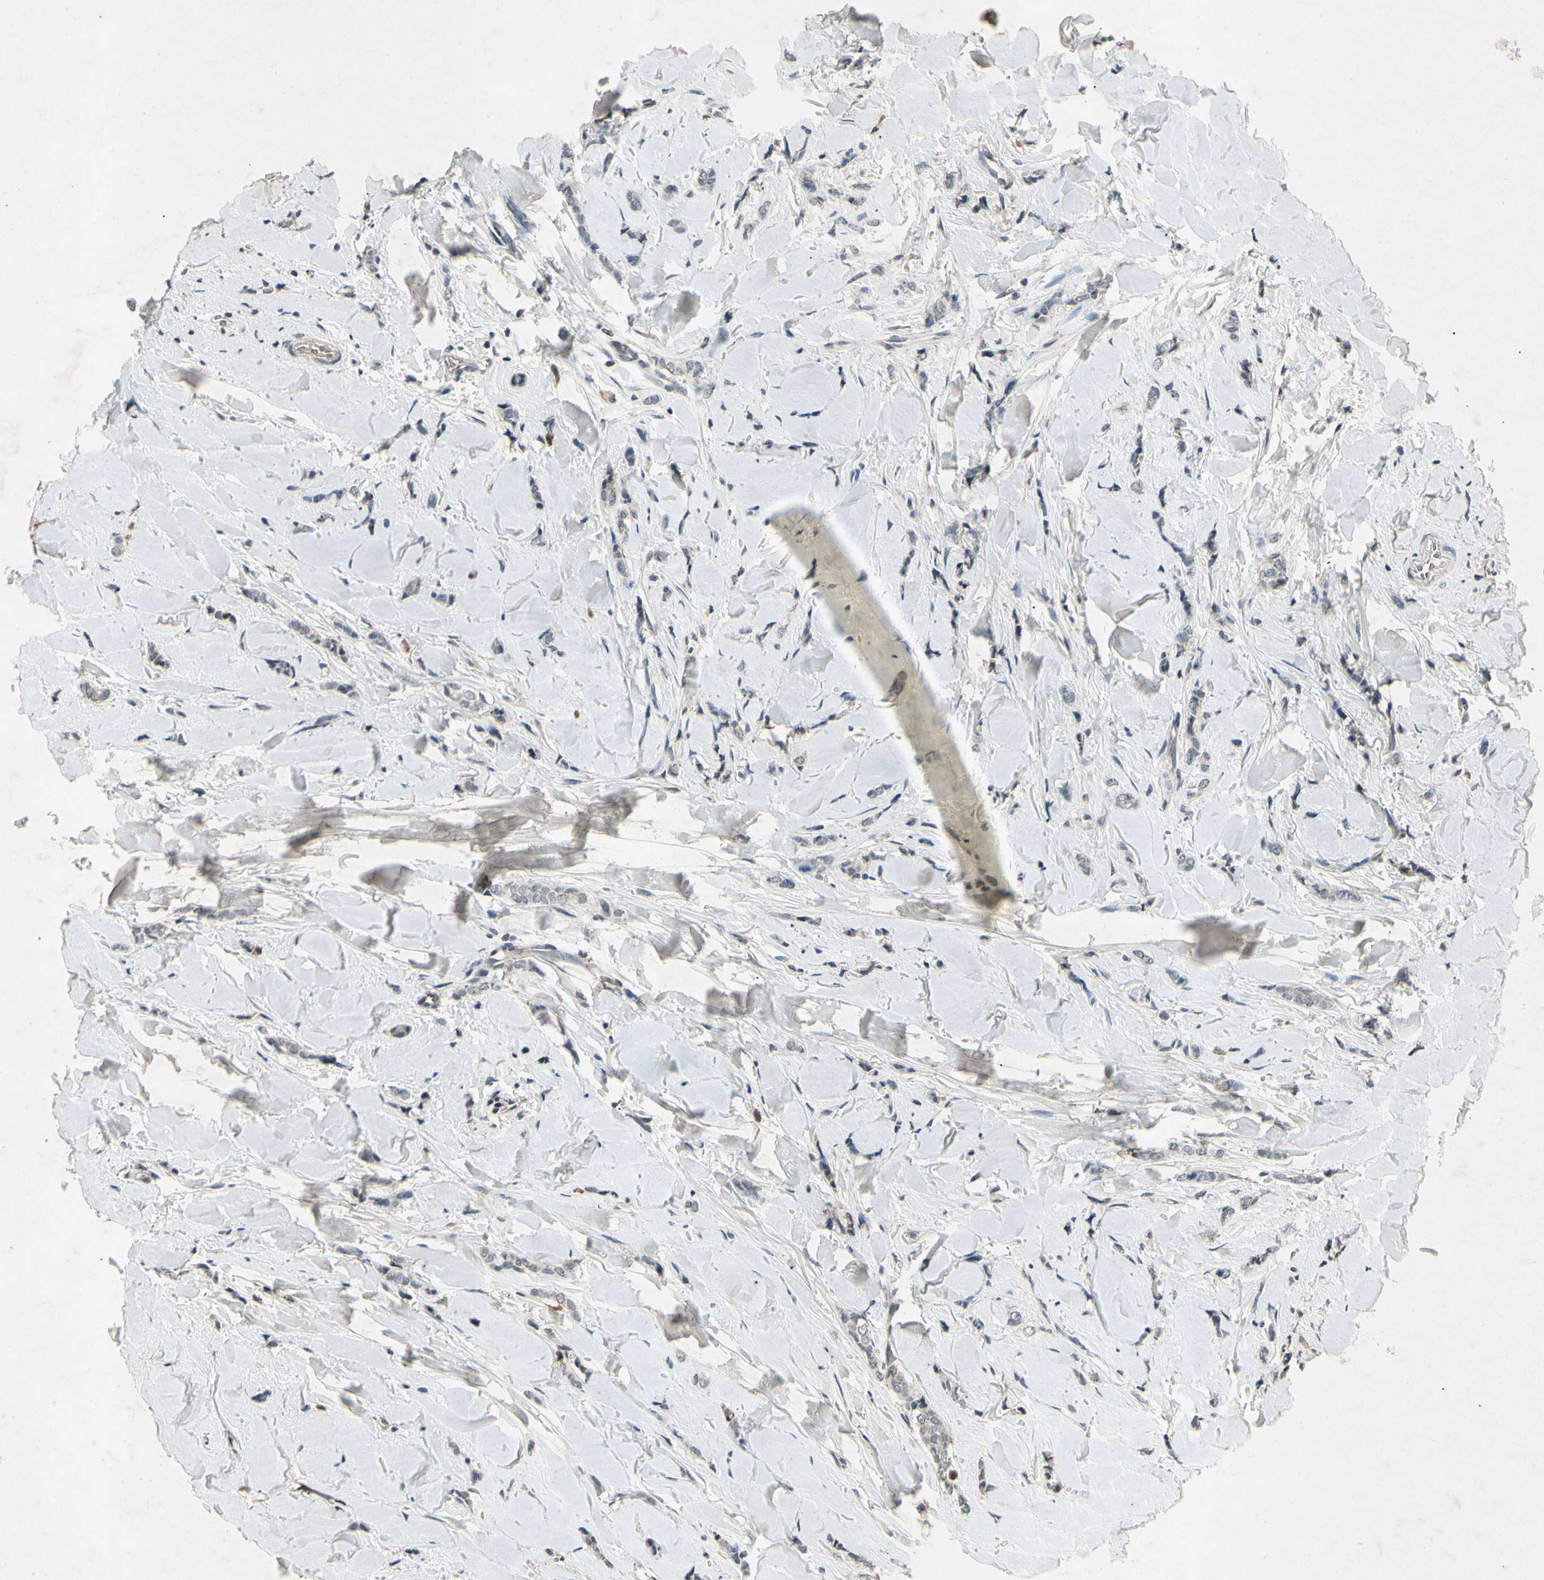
{"staining": {"intensity": "negative", "quantity": "none", "location": "none"}, "tissue": "breast cancer", "cell_type": "Tumor cells", "image_type": "cancer", "snomed": [{"axis": "morphology", "description": "Lobular carcinoma"}, {"axis": "topography", "description": "Skin"}, {"axis": "topography", "description": "Breast"}], "caption": "An IHC micrograph of breast cancer is shown. There is no staining in tumor cells of breast cancer. (Immunohistochemistry (ihc), brightfield microscopy, high magnification).", "gene": "CP", "patient": {"sex": "female", "age": 46}}